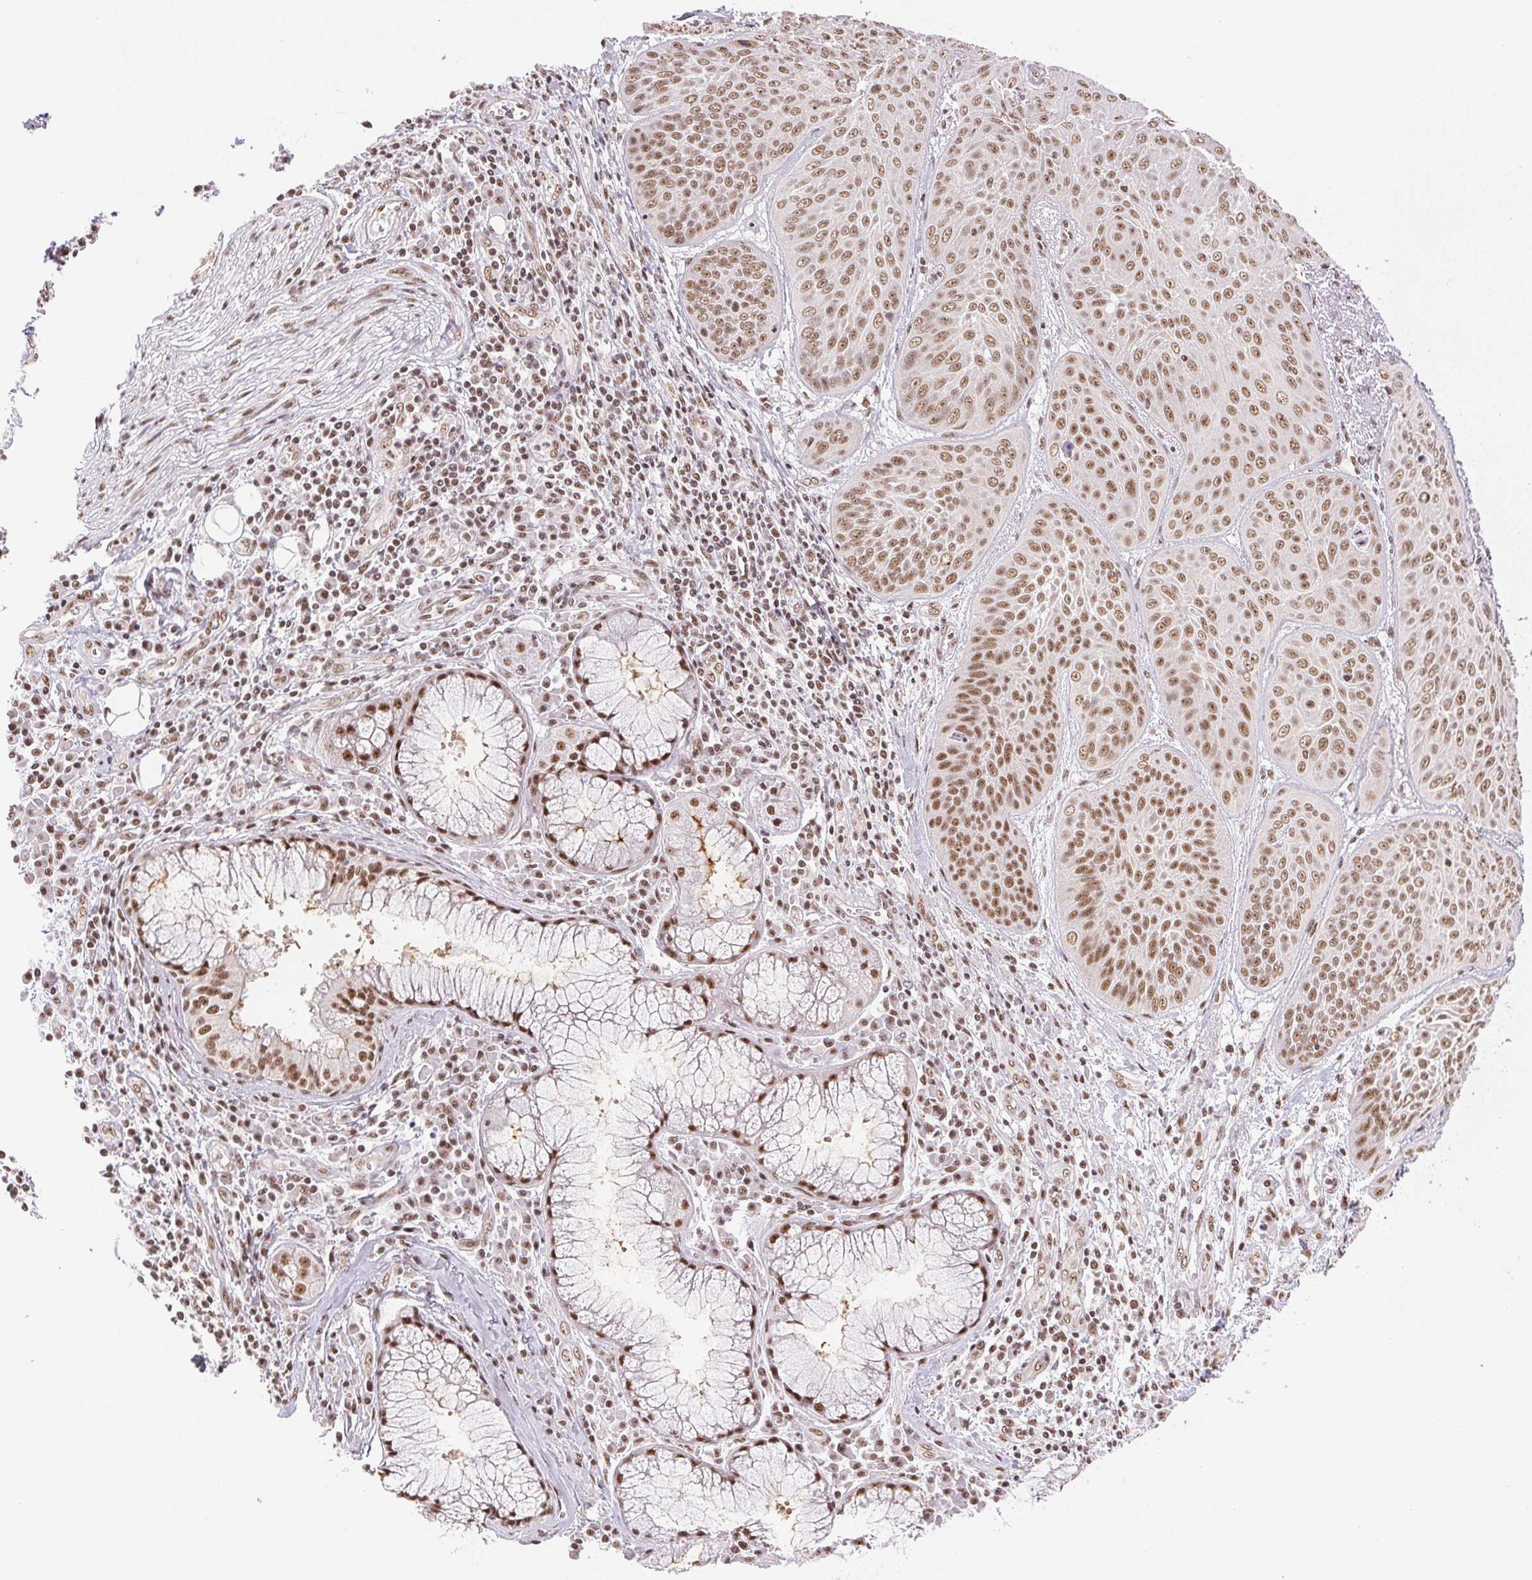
{"staining": {"intensity": "moderate", "quantity": ">75%", "location": "nuclear"}, "tissue": "lung cancer", "cell_type": "Tumor cells", "image_type": "cancer", "snomed": [{"axis": "morphology", "description": "Squamous cell carcinoma, NOS"}, {"axis": "topography", "description": "Lung"}], "caption": "Immunohistochemistry (IHC) image of neoplastic tissue: human lung cancer stained using immunohistochemistry (IHC) demonstrates medium levels of moderate protein expression localized specifically in the nuclear of tumor cells, appearing as a nuclear brown color.", "gene": "IK", "patient": {"sex": "male", "age": 74}}